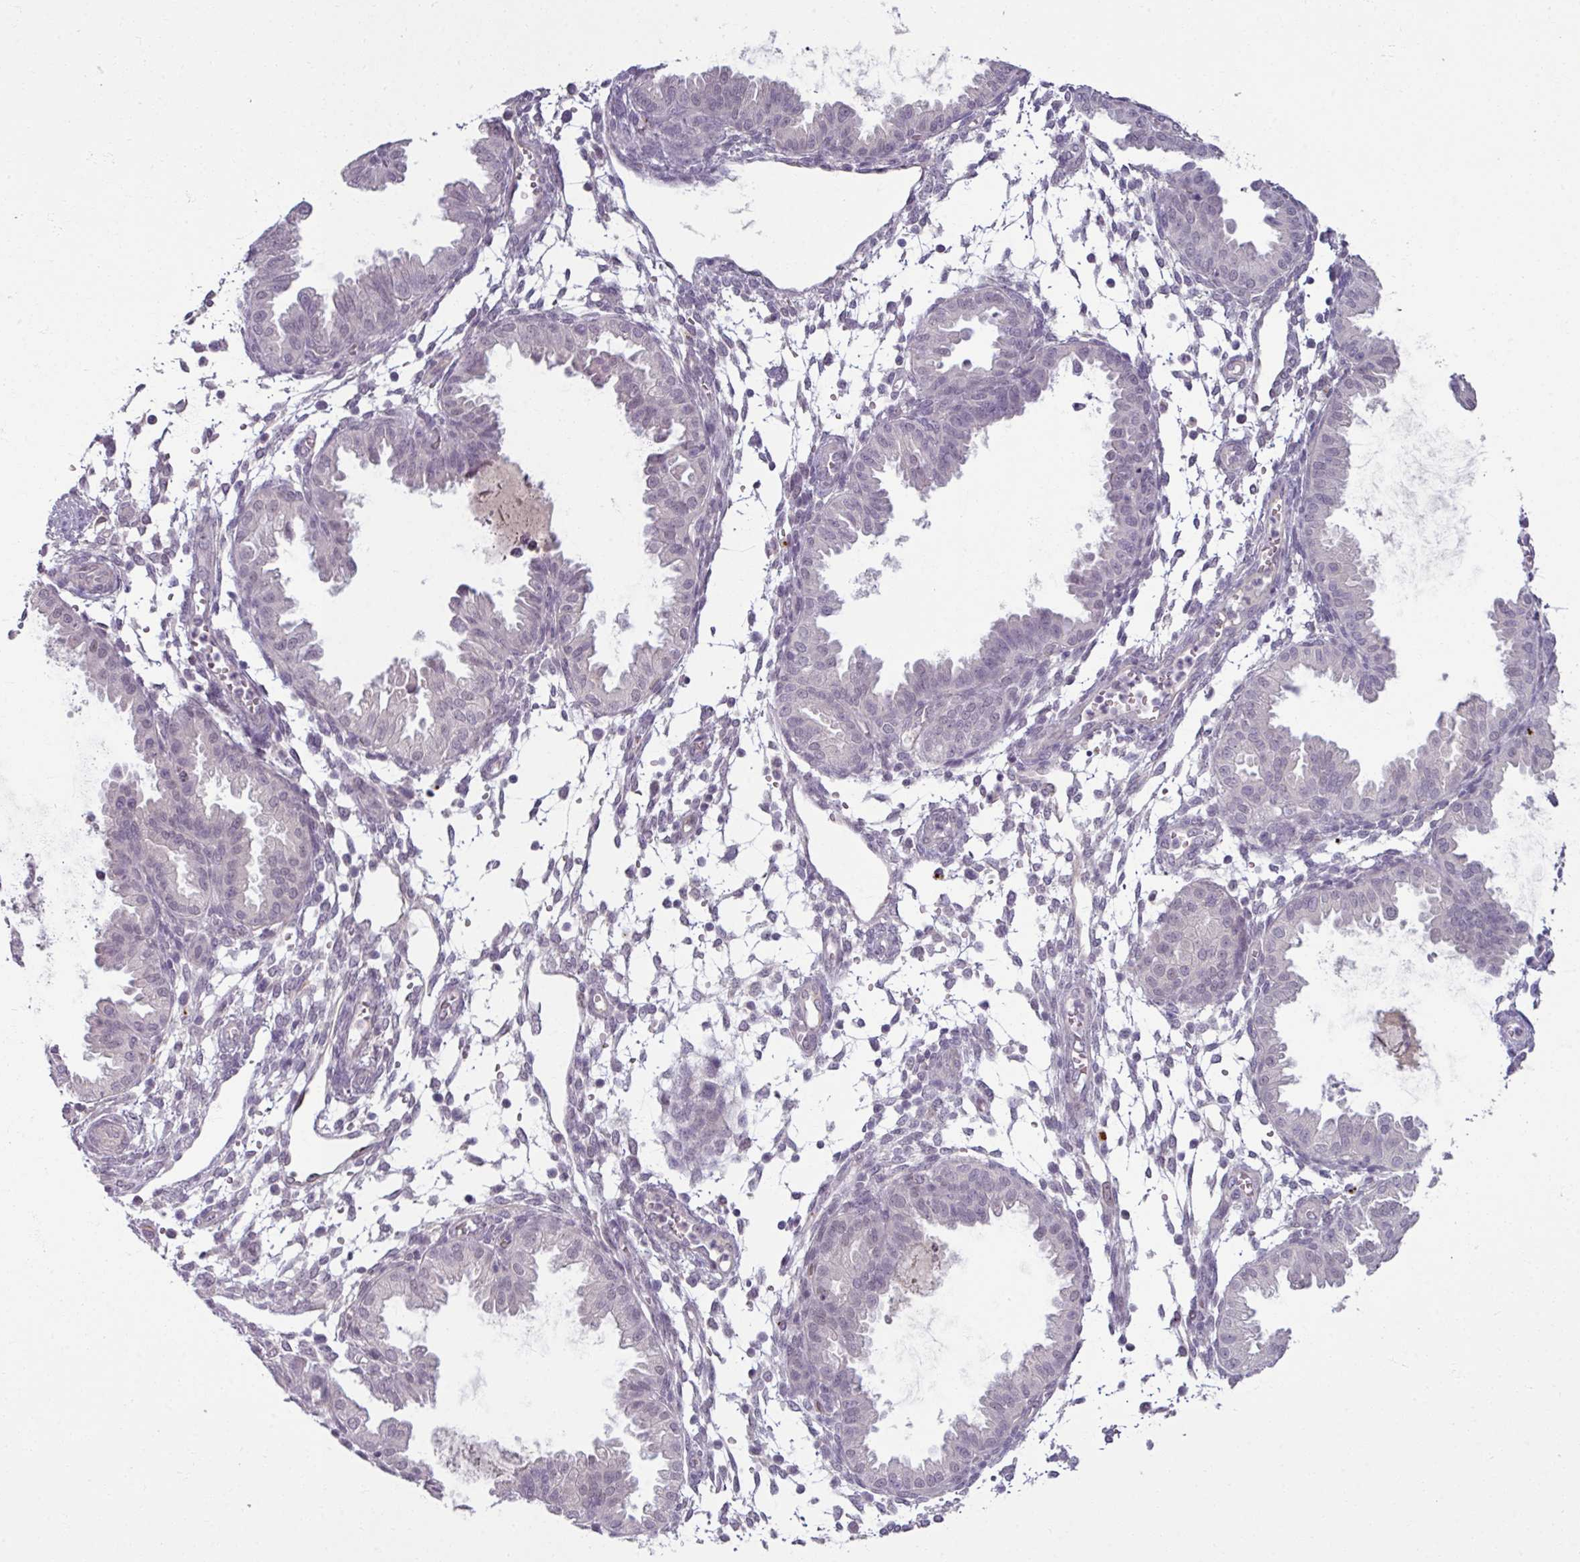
{"staining": {"intensity": "negative", "quantity": "none", "location": "none"}, "tissue": "endometrium", "cell_type": "Cells in endometrial stroma", "image_type": "normal", "snomed": [{"axis": "morphology", "description": "Normal tissue, NOS"}, {"axis": "topography", "description": "Endometrium"}], "caption": "Micrograph shows no significant protein positivity in cells in endometrial stroma of unremarkable endometrium.", "gene": "UVSSA", "patient": {"sex": "female", "age": 33}}